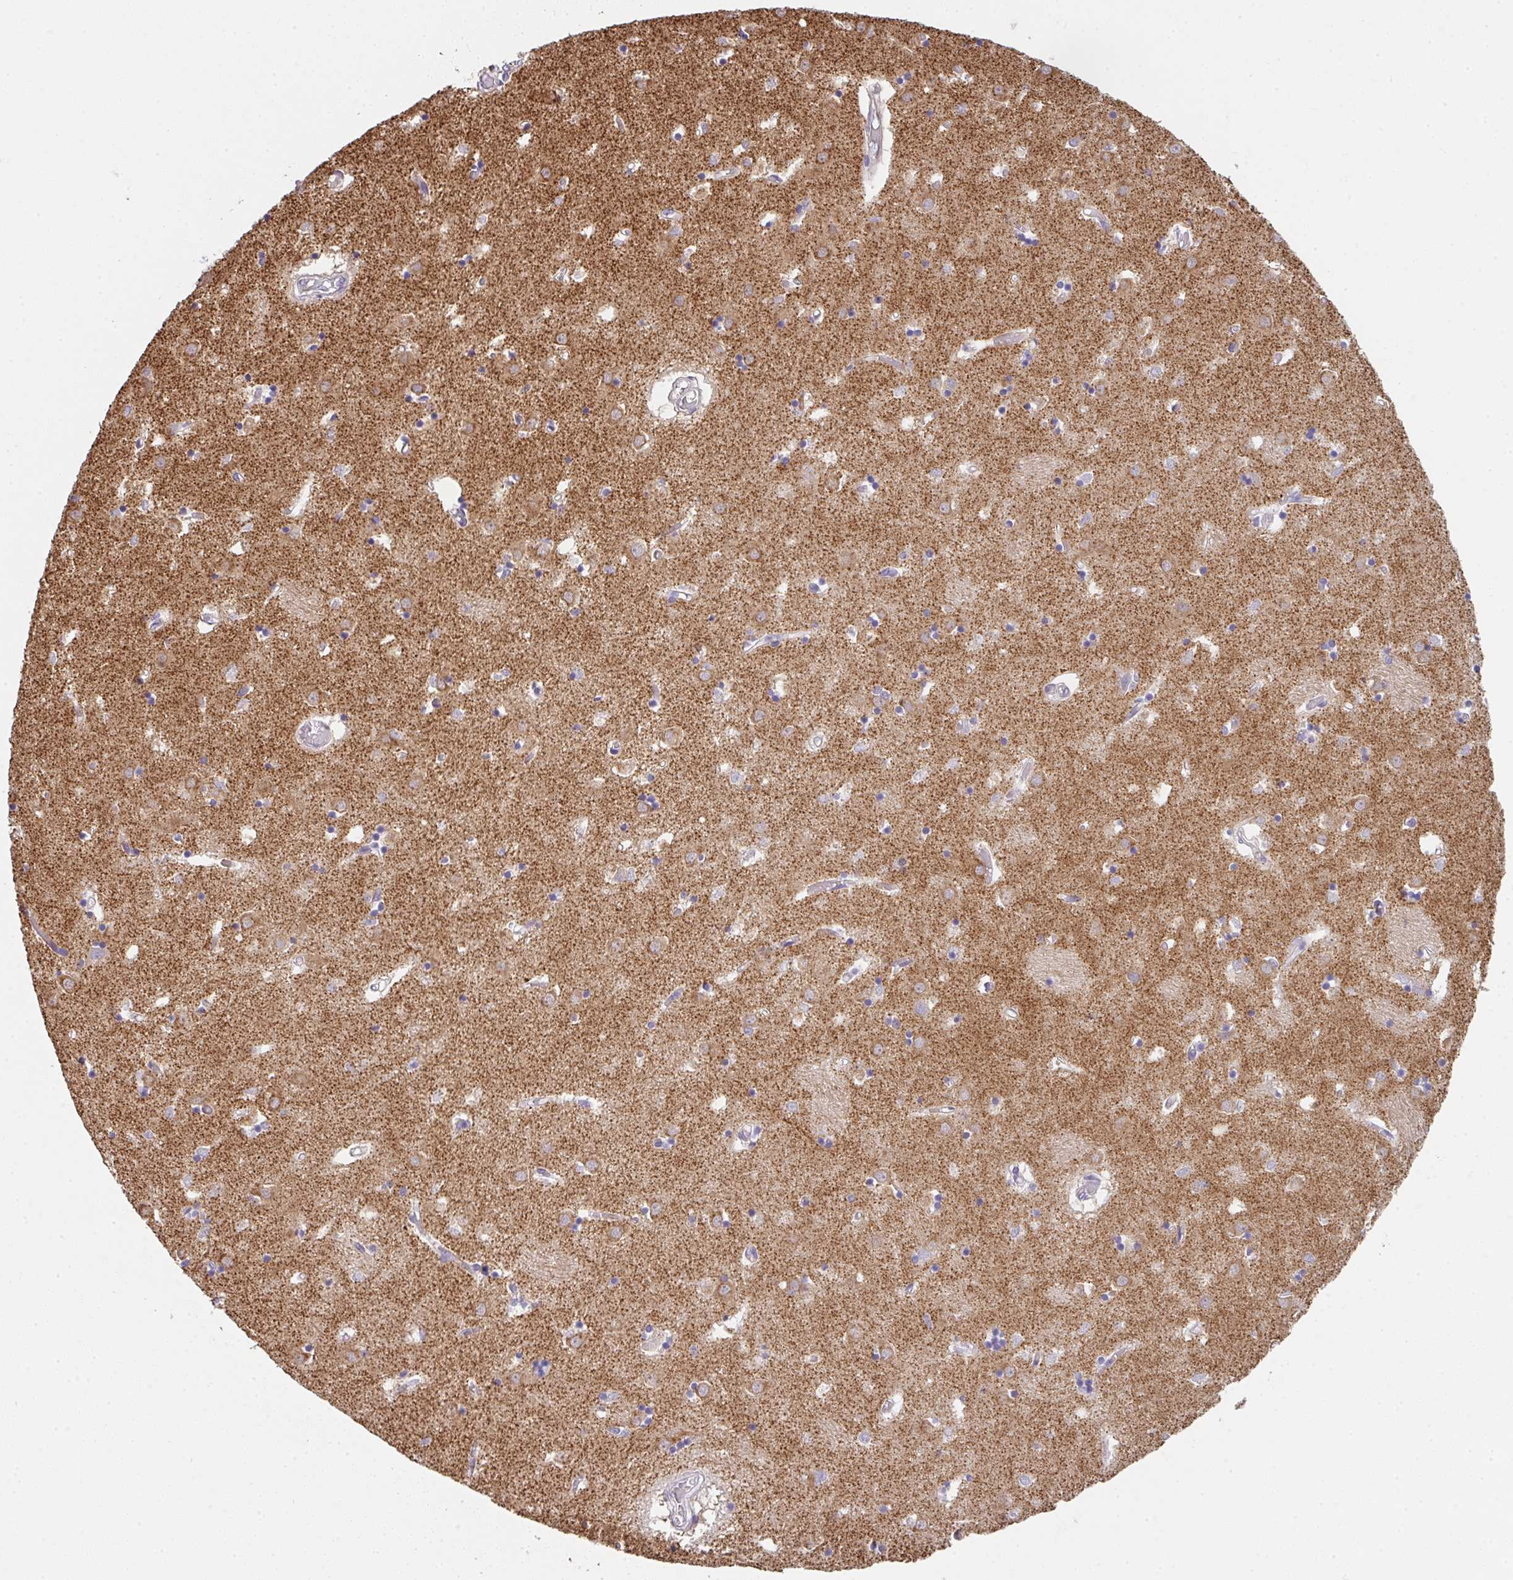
{"staining": {"intensity": "weak", "quantity": "<25%", "location": "cytoplasmic/membranous"}, "tissue": "caudate", "cell_type": "Glial cells", "image_type": "normal", "snomed": [{"axis": "morphology", "description": "Normal tissue, NOS"}, {"axis": "topography", "description": "Lateral ventricle wall"}], "caption": "Immunohistochemistry (IHC) photomicrograph of normal caudate: human caudate stained with DAB (3,3'-diaminobenzidine) reveals no significant protein expression in glial cells. Nuclei are stained in blue.", "gene": "DBN1", "patient": {"sex": "male", "age": 70}}